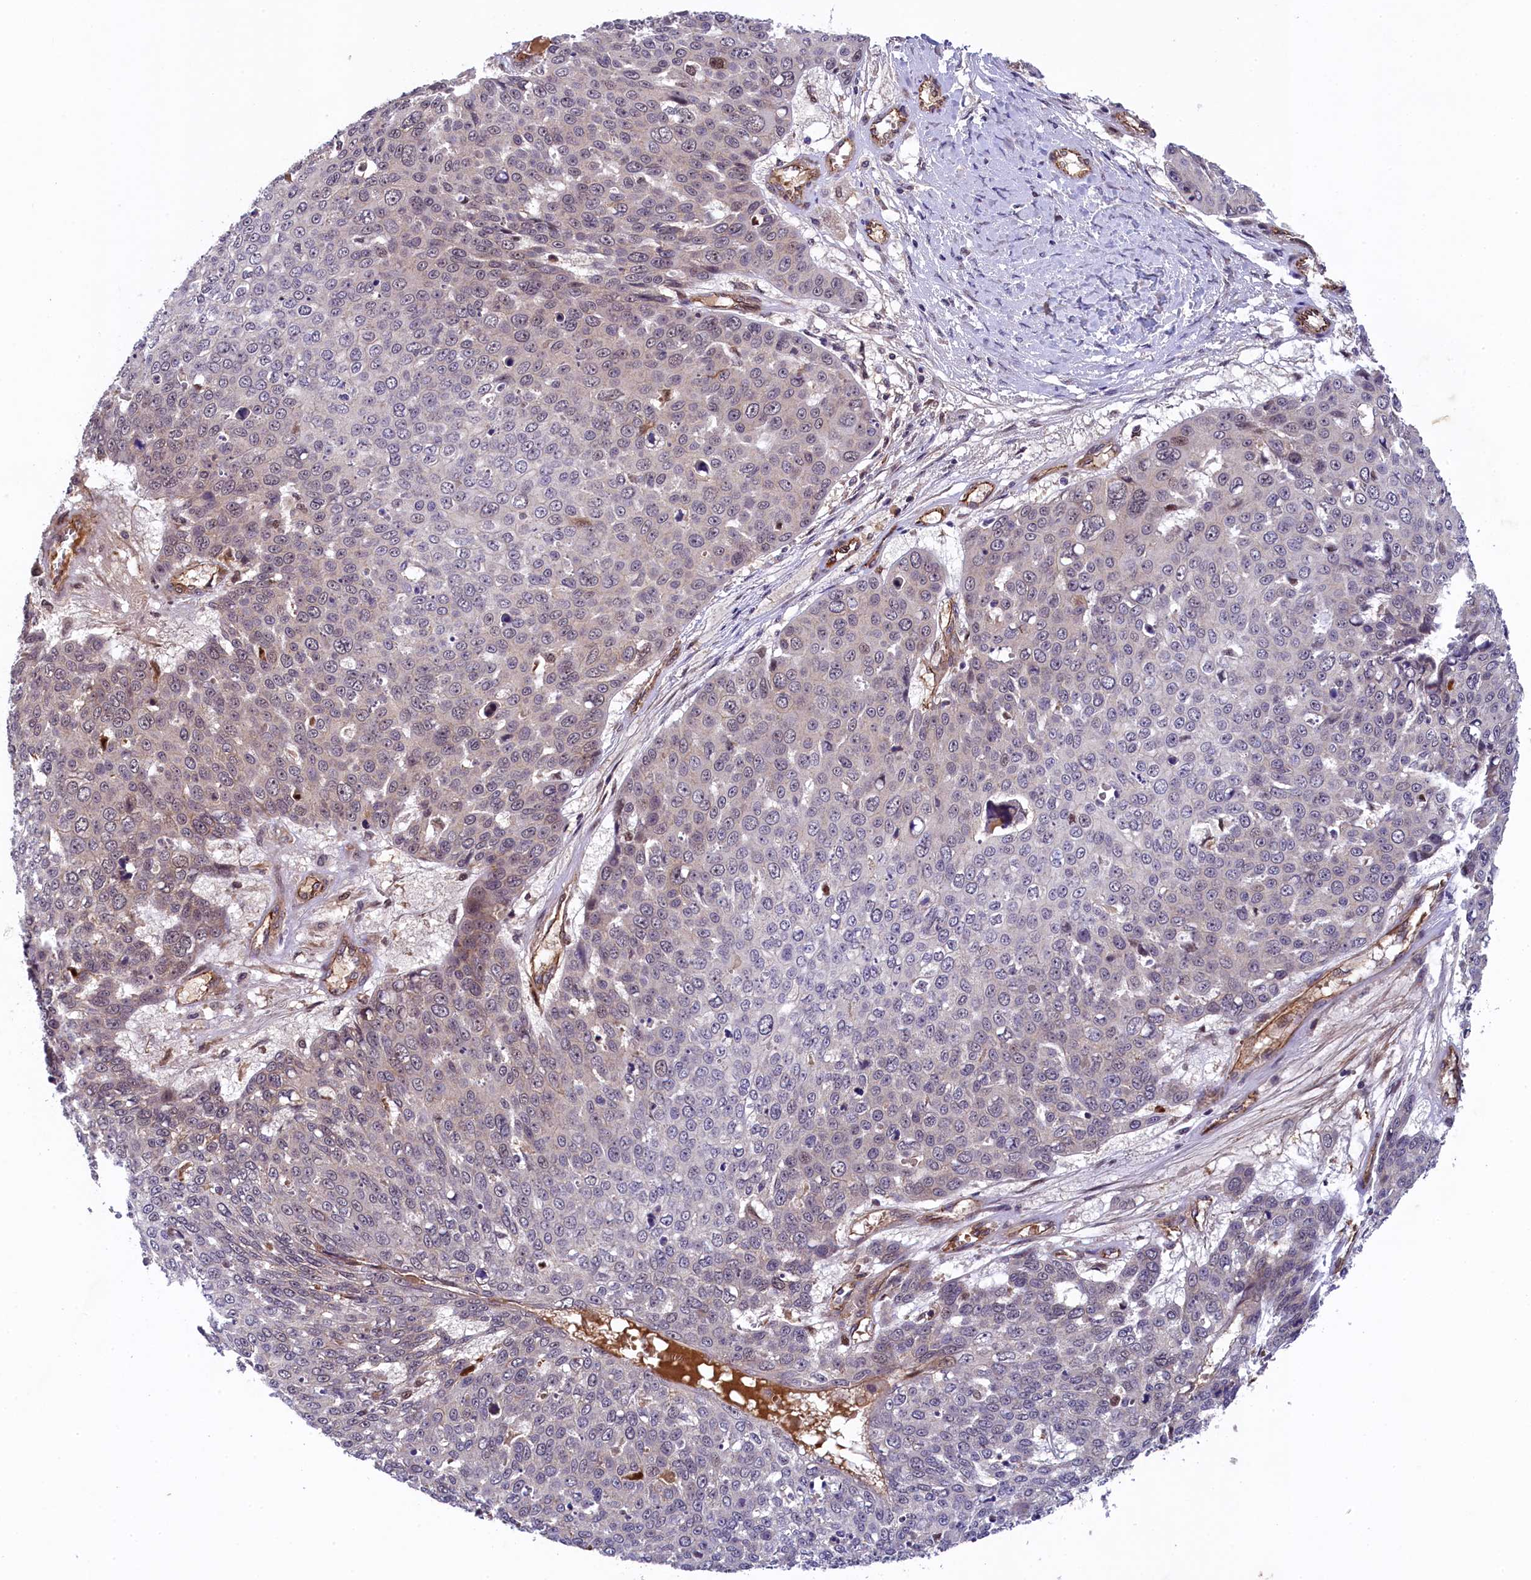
{"staining": {"intensity": "weak", "quantity": "<25%", "location": "nuclear"}, "tissue": "skin cancer", "cell_type": "Tumor cells", "image_type": "cancer", "snomed": [{"axis": "morphology", "description": "Squamous cell carcinoma, NOS"}, {"axis": "topography", "description": "Skin"}], "caption": "Tumor cells are negative for protein expression in human squamous cell carcinoma (skin).", "gene": "ARL14EP", "patient": {"sex": "male", "age": 71}}